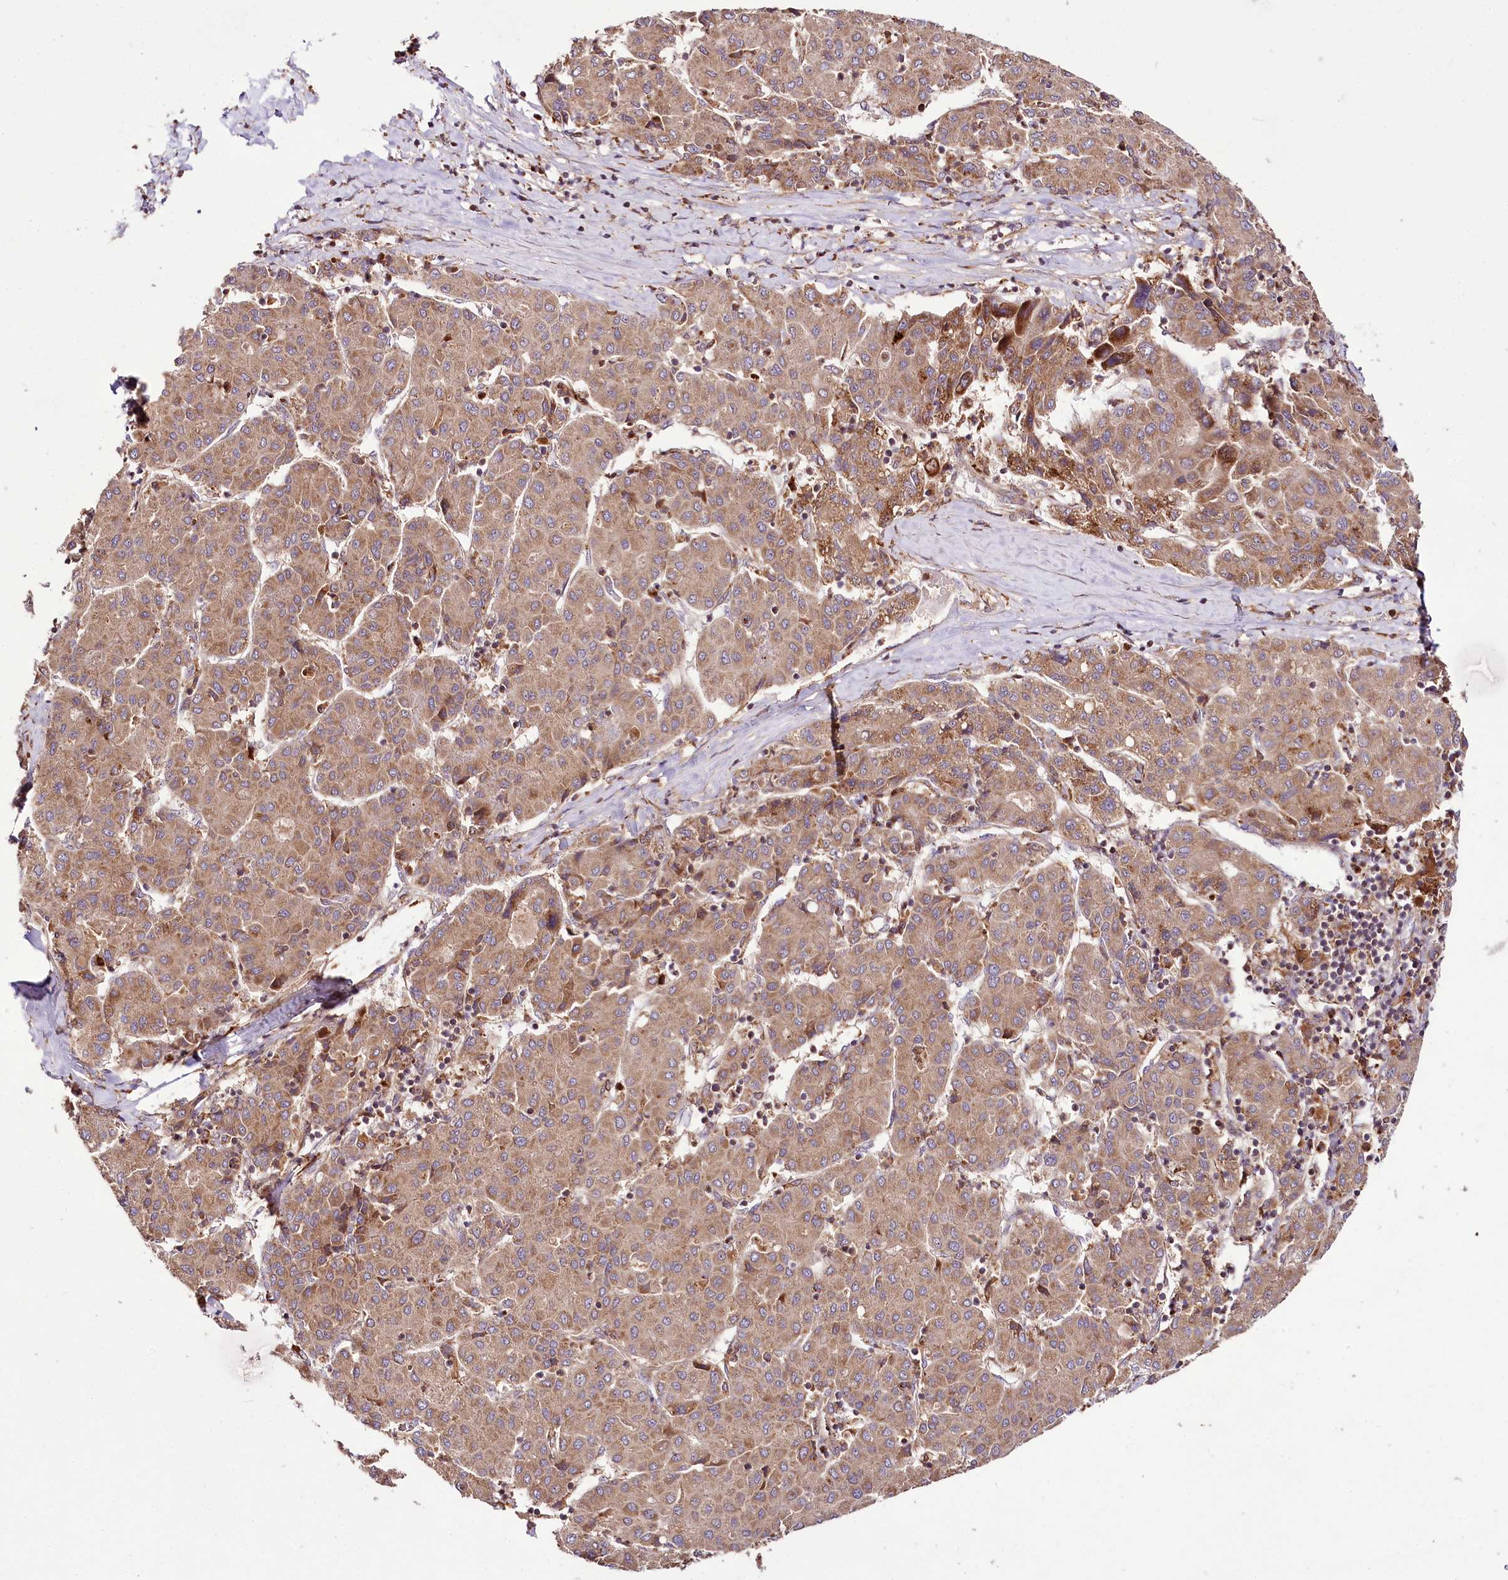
{"staining": {"intensity": "moderate", "quantity": ">75%", "location": "cytoplasmic/membranous"}, "tissue": "liver cancer", "cell_type": "Tumor cells", "image_type": "cancer", "snomed": [{"axis": "morphology", "description": "Carcinoma, Hepatocellular, NOS"}, {"axis": "topography", "description": "Liver"}], "caption": "Immunohistochemical staining of human liver cancer displays medium levels of moderate cytoplasmic/membranous protein expression in about >75% of tumor cells. (DAB IHC with brightfield microscopy, high magnification).", "gene": "RAB7A", "patient": {"sex": "male", "age": 65}}